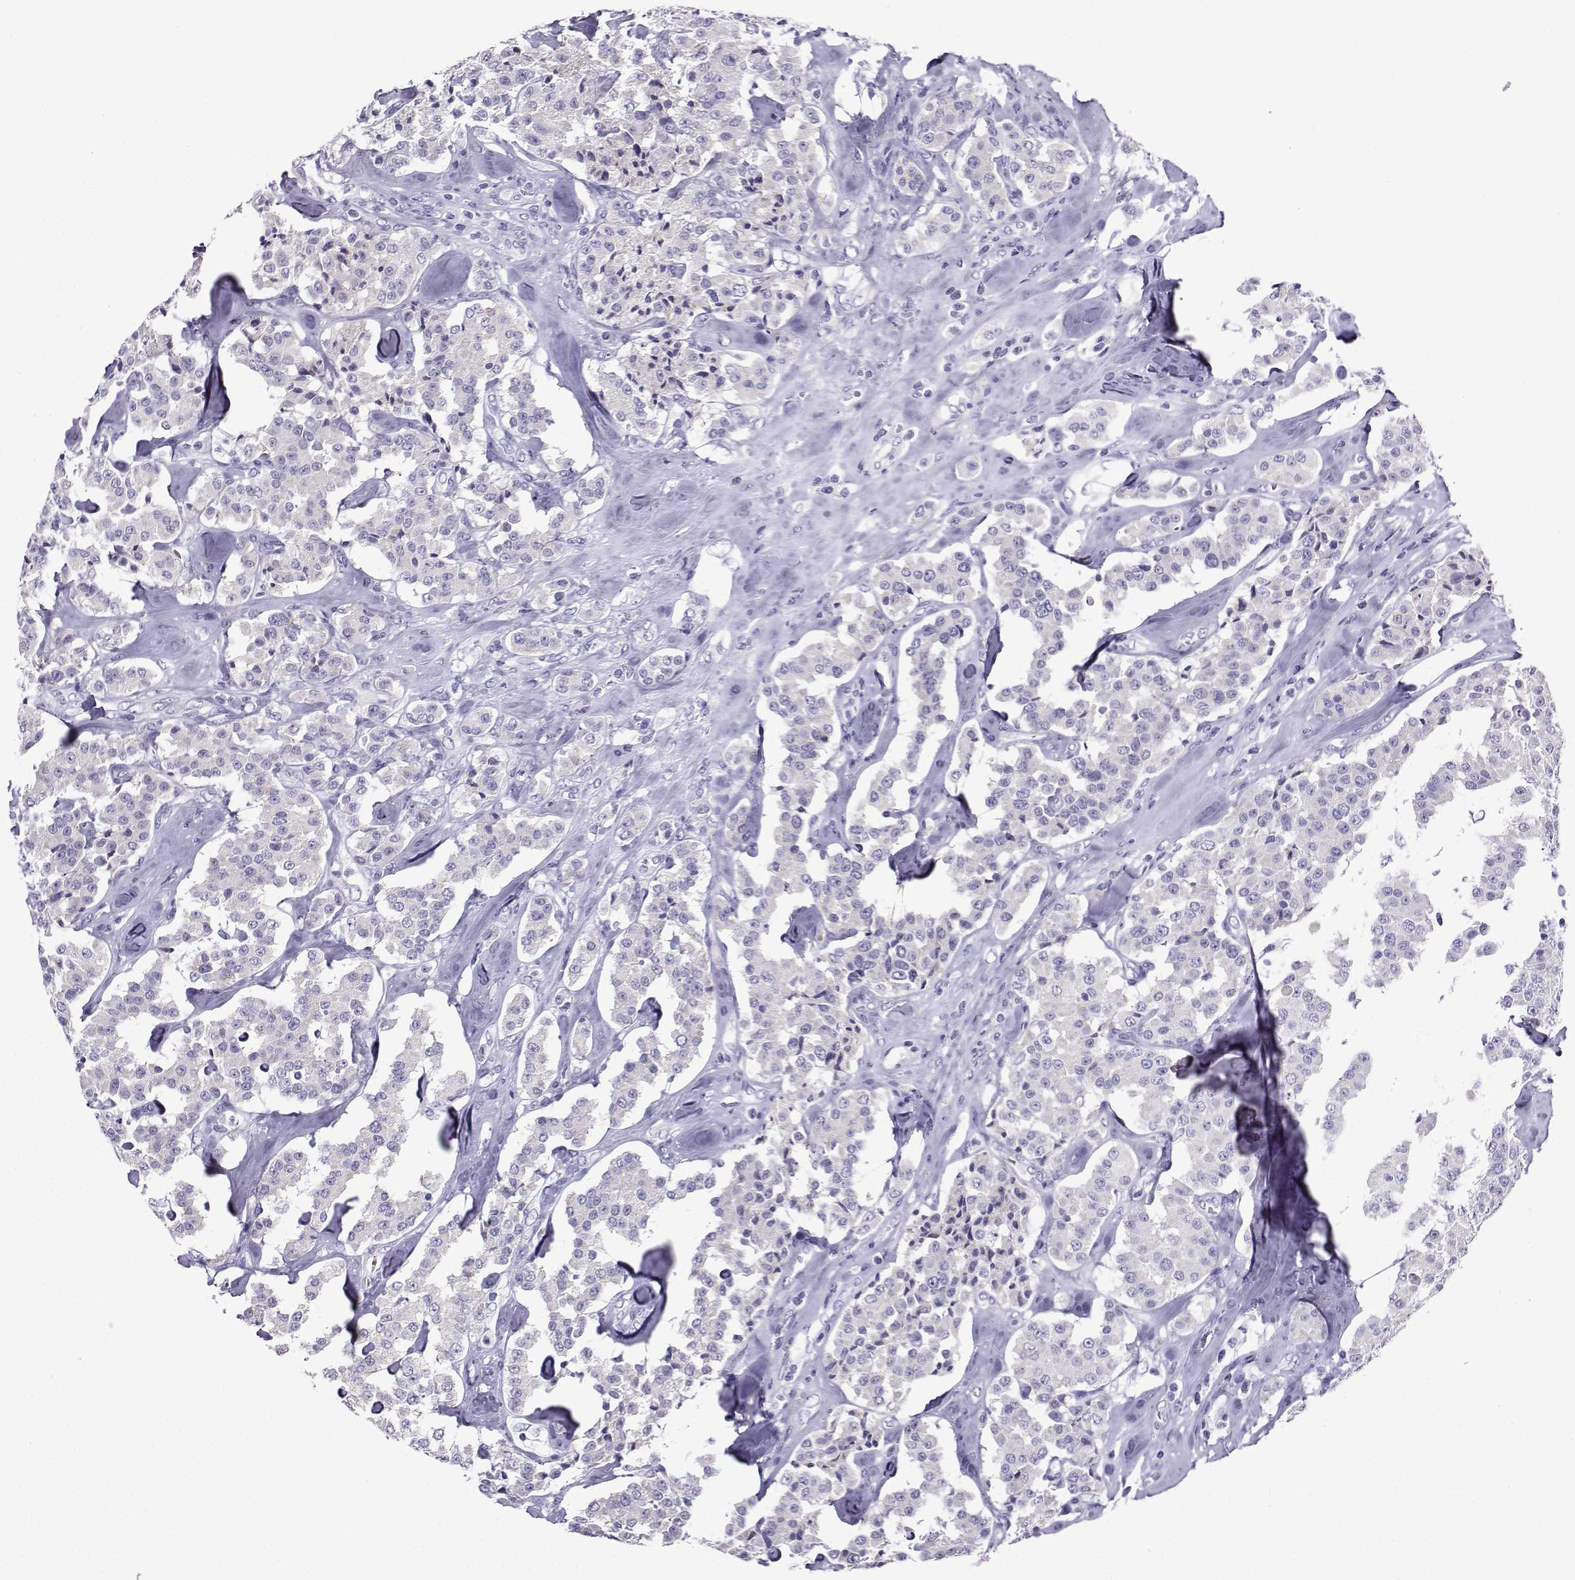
{"staining": {"intensity": "negative", "quantity": "none", "location": "none"}, "tissue": "carcinoid", "cell_type": "Tumor cells", "image_type": "cancer", "snomed": [{"axis": "morphology", "description": "Carcinoid, malignant, NOS"}, {"axis": "topography", "description": "Pancreas"}], "caption": "Human carcinoid (malignant) stained for a protein using immunohistochemistry (IHC) displays no staining in tumor cells.", "gene": "LINGO1", "patient": {"sex": "male", "age": 41}}